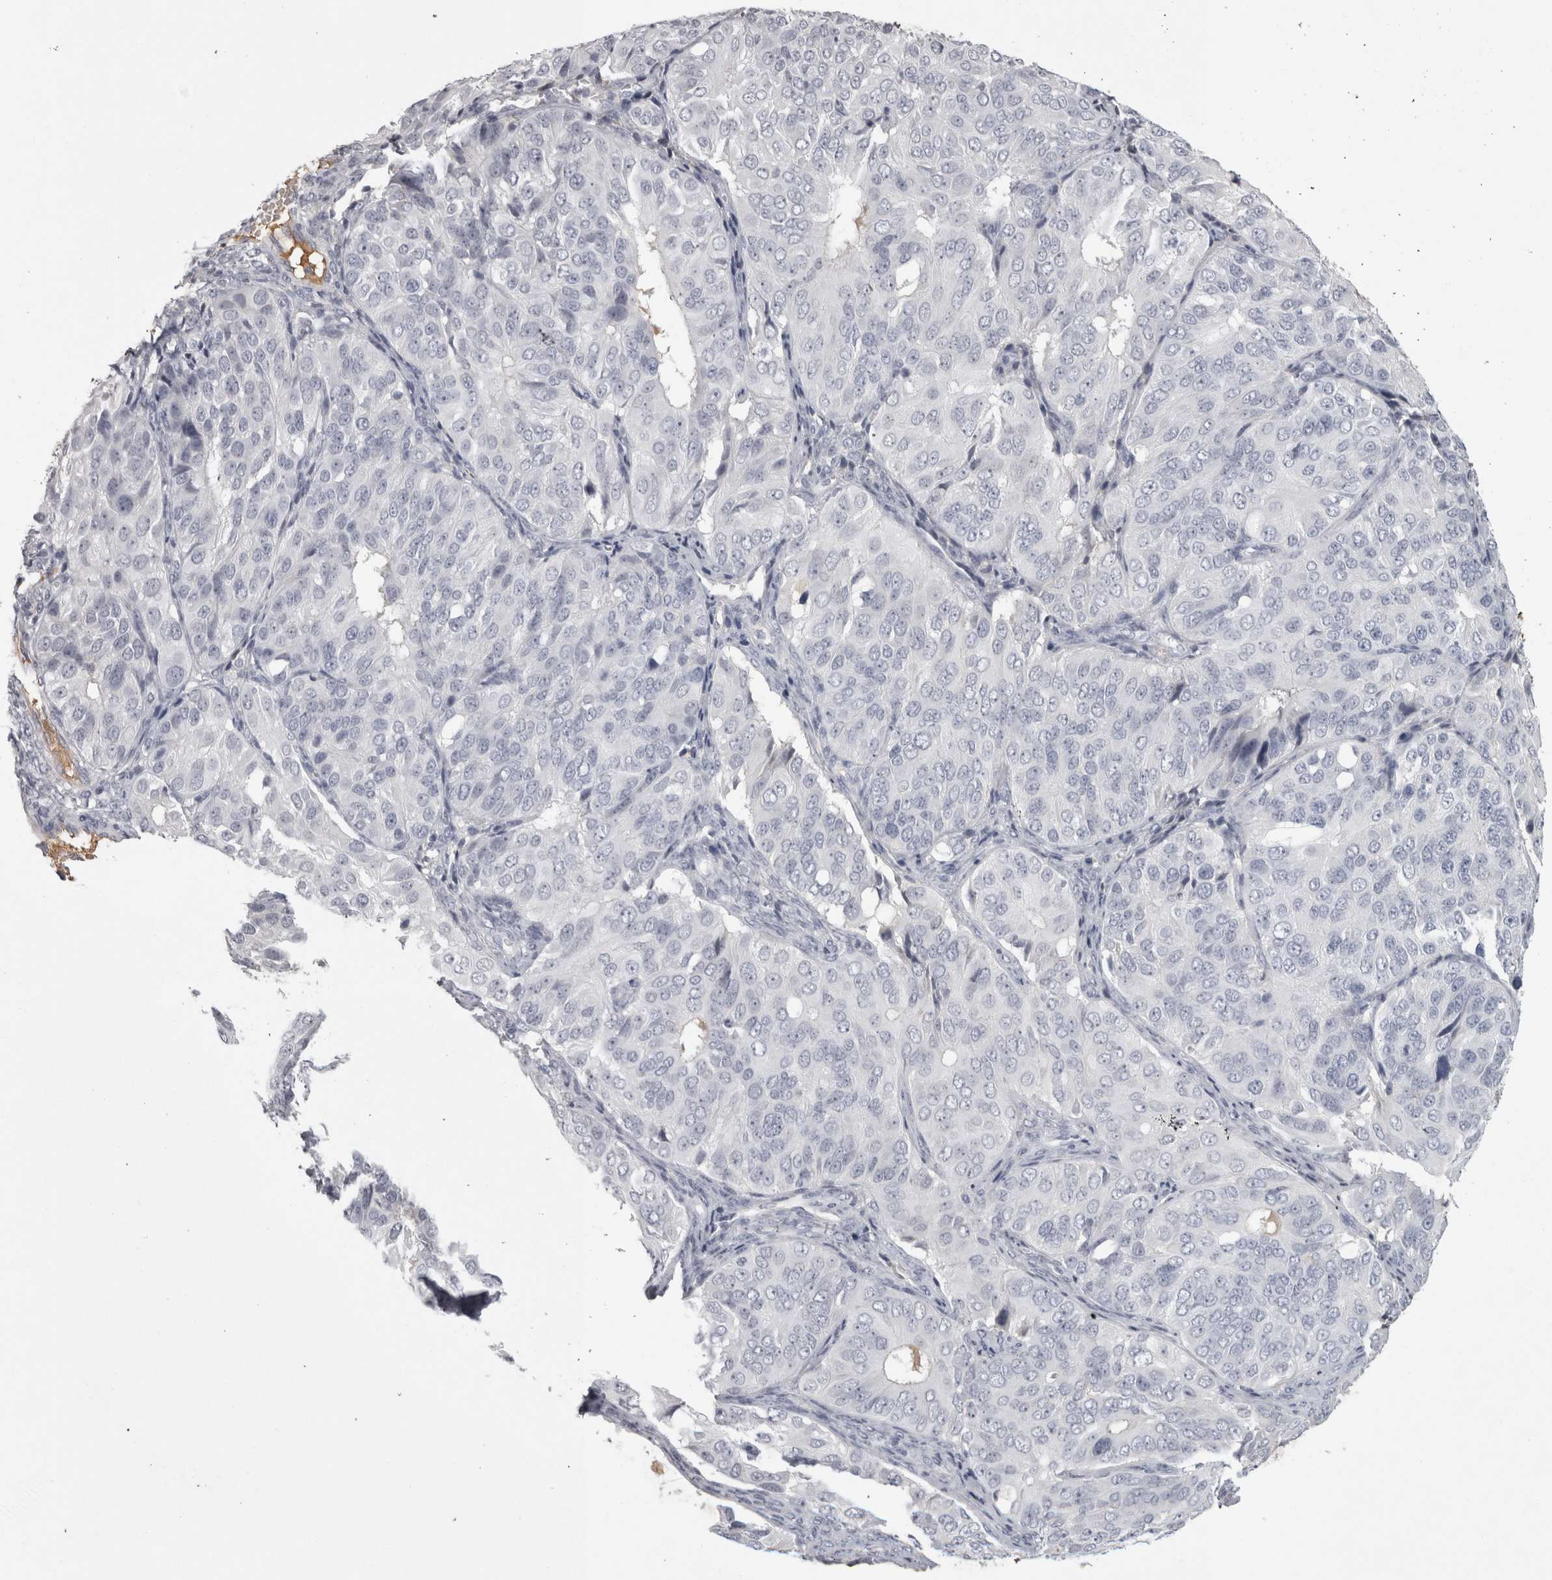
{"staining": {"intensity": "negative", "quantity": "none", "location": "none"}, "tissue": "ovarian cancer", "cell_type": "Tumor cells", "image_type": "cancer", "snomed": [{"axis": "morphology", "description": "Carcinoma, endometroid"}, {"axis": "topography", "description": "Ovary"}], "caption": "Ovarian endometroid carcinoma stained for a protein using immunohistochemistry demonstrates no positivity tumor cells.", "gene": "SAA4", "patient": {"sex": "female", "age": 51}}